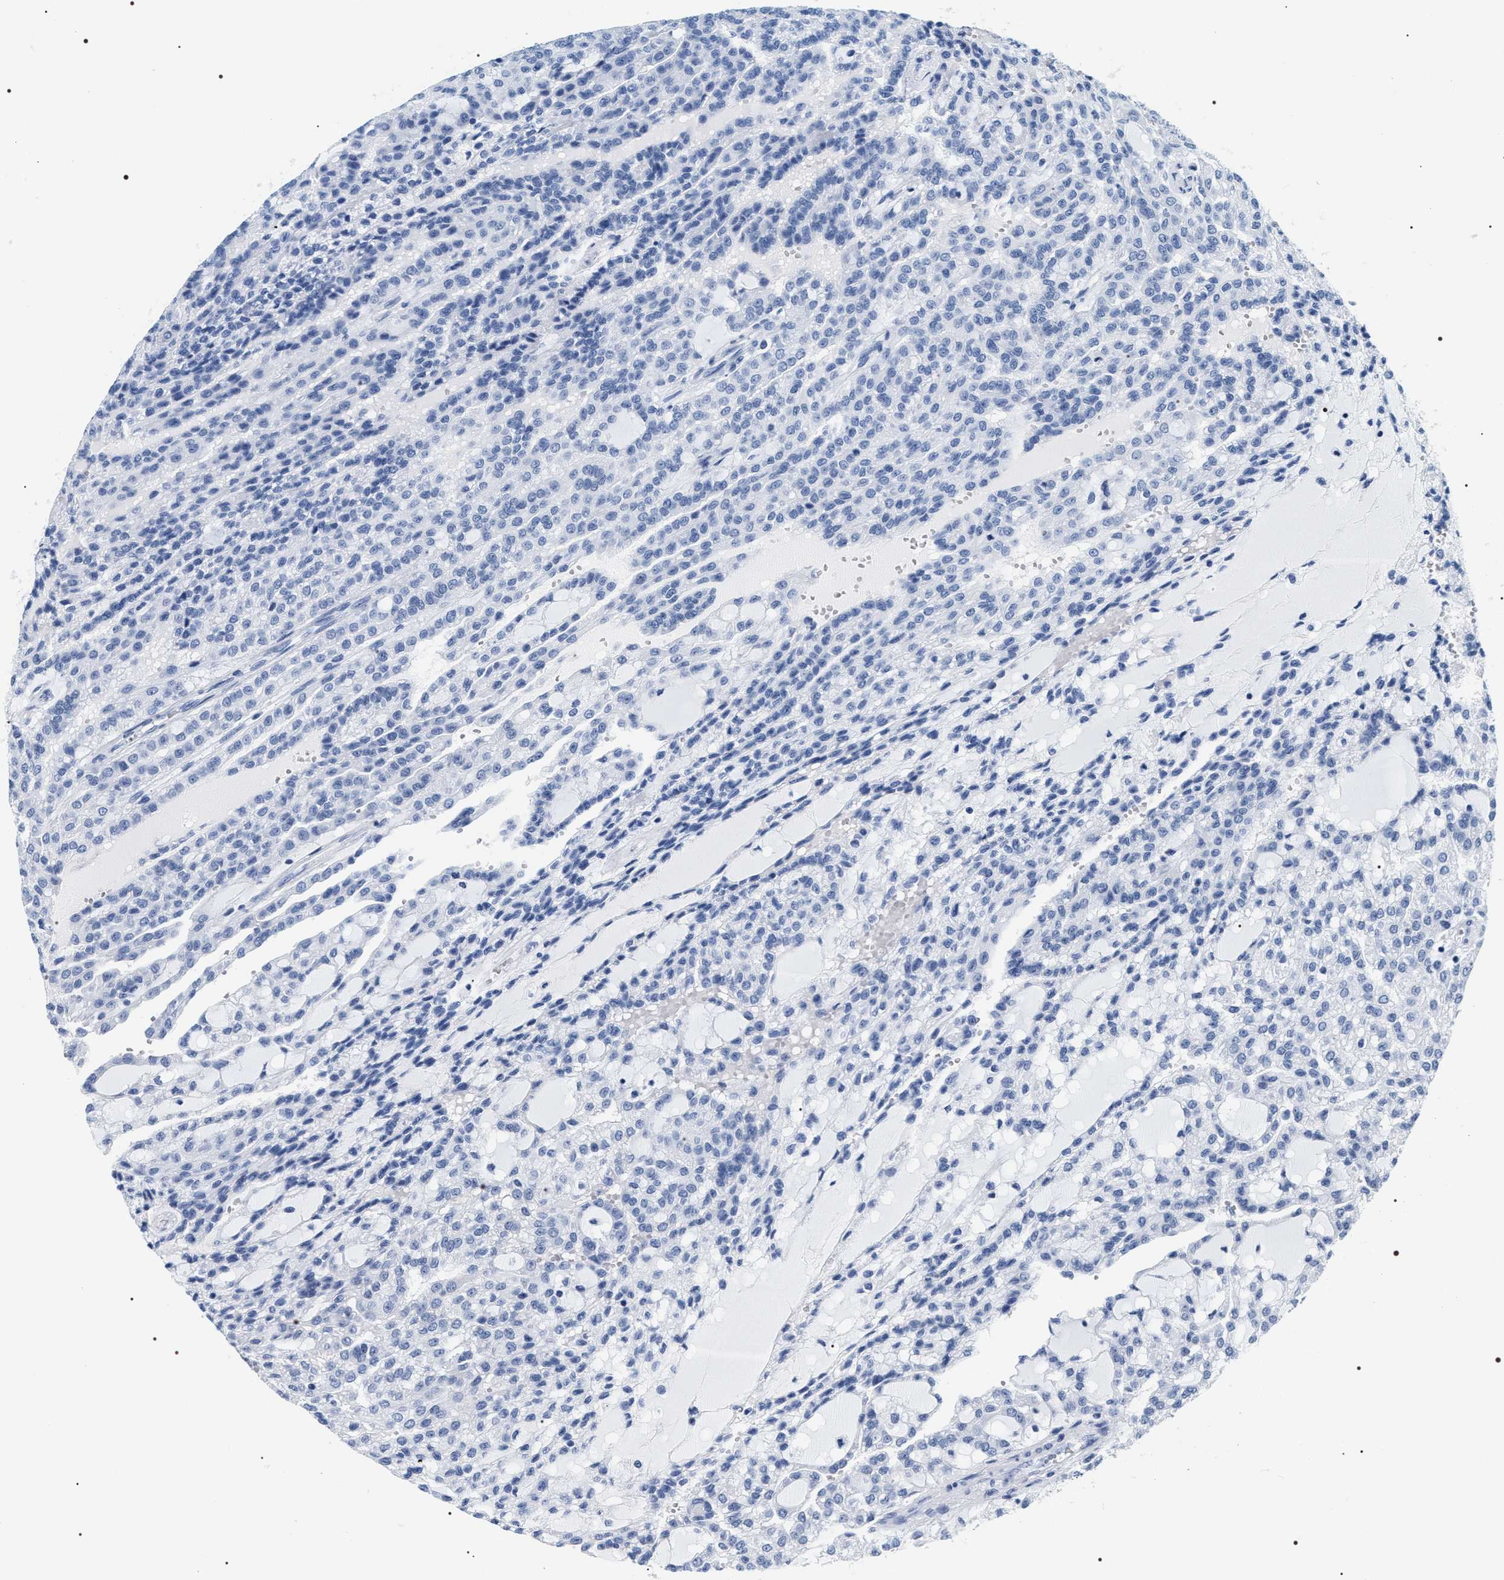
{"staining": {"intensity": "negative", "quantity": "none", "location": "none"}, "tissue": "renal cancer", "cell_type": "Tumor cells", "image_type": "cancer", "snomed": [{"axis": "morphology", "description": "Adenocarcinoma, NOS"}, {"axis": "topography", "description": "Kidney"}], "caption": "IHC photomicrograph of neoplastic tissue: human renal cancer (adenocarcinoma) stained with DAB (3,3'-diaminobenzidine) reveals no significant protein staining in tumor cells.", "gene": "ADH4", "patient": {"sex": "male", "age": 63}}